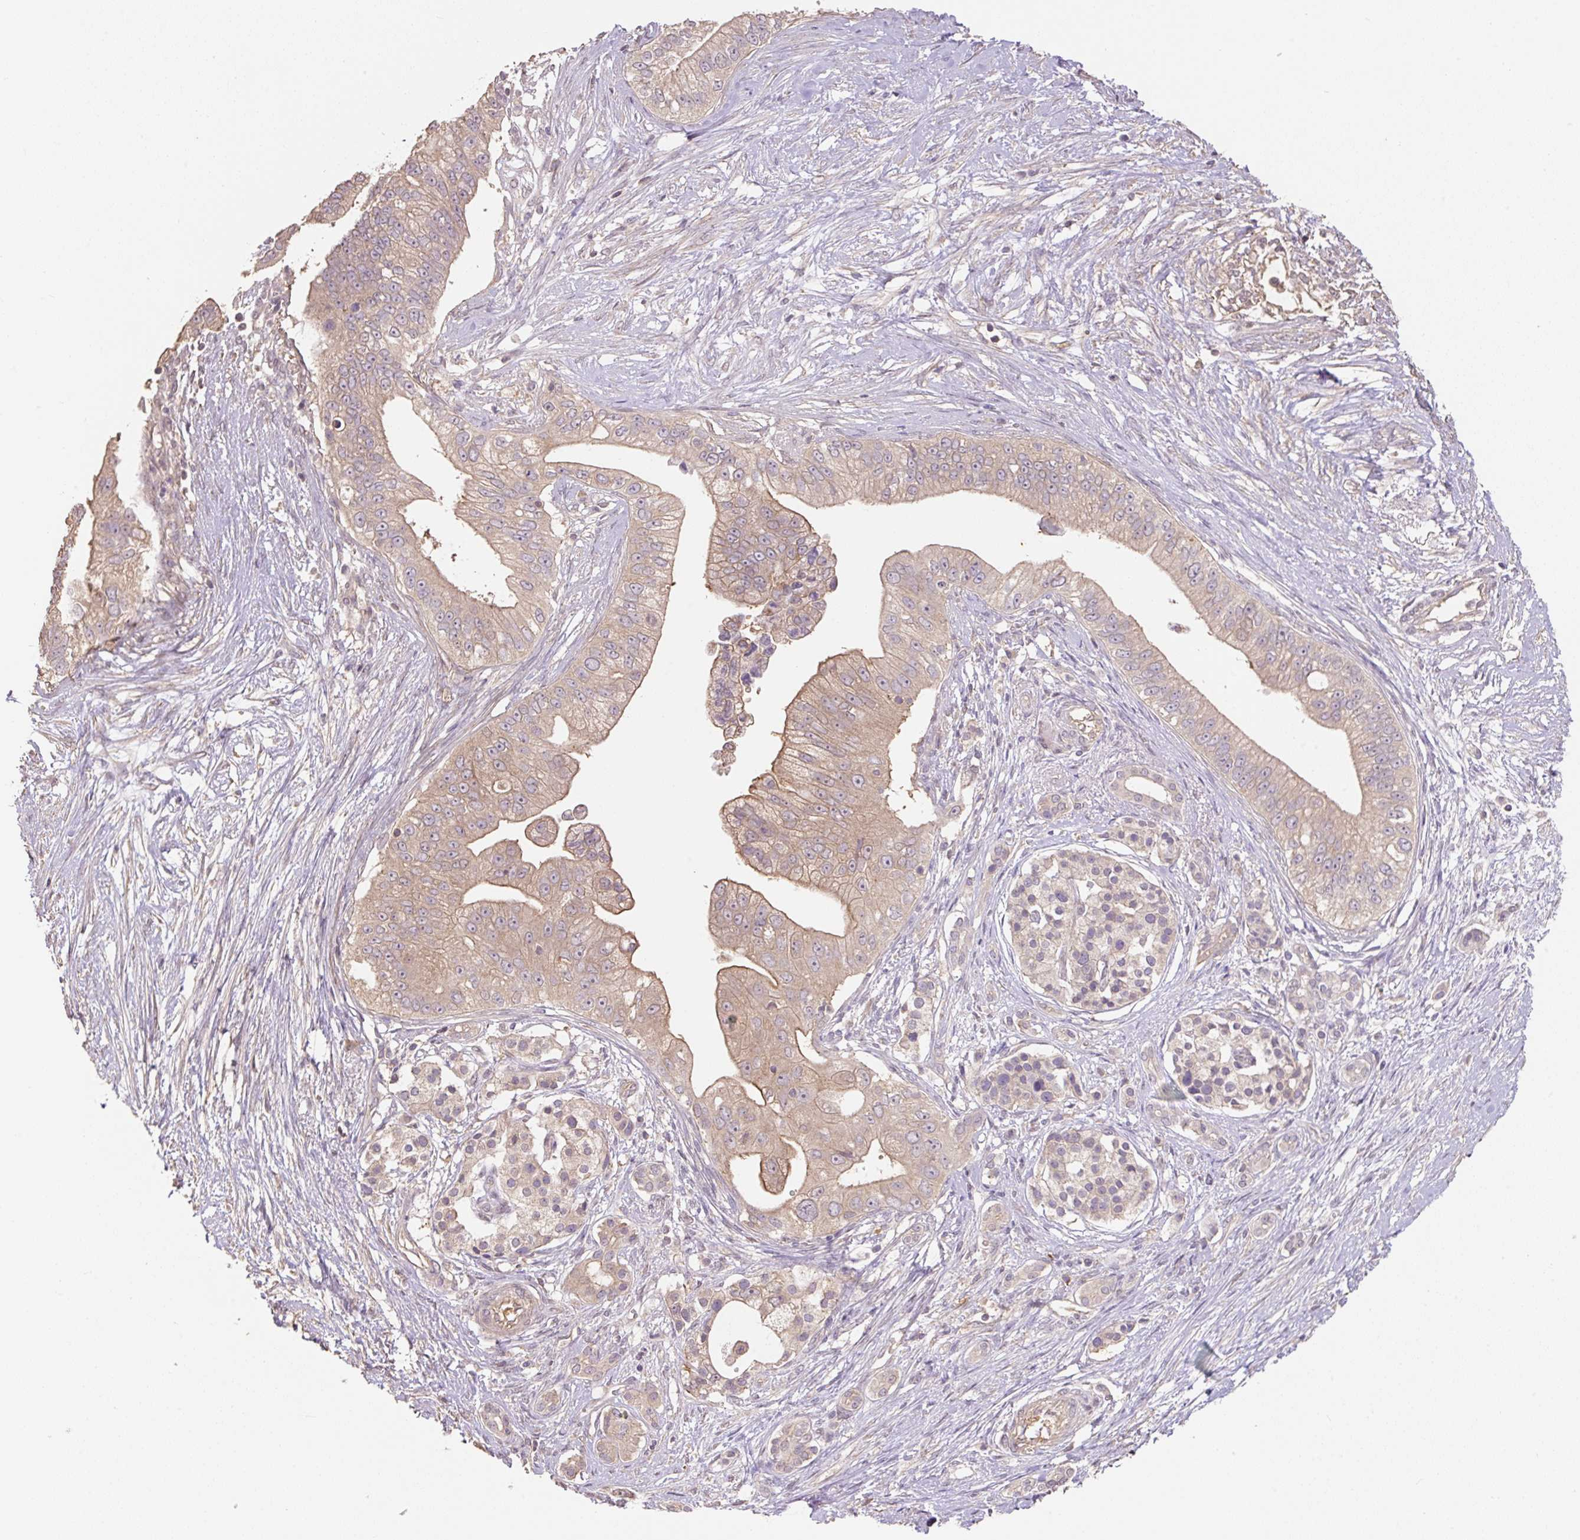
{"staining": {"intensity": "moderate", "quantity": "<25%", "location": "cytoplasmic/membranous"}, "tissue": "pancreatic cancer", "cell_type": "Tumor cells", "image_type": "cancer", "snomed": [{"axis": "morphology", "description": "Adenocarcinoma, NOS"}, {"axis": "topography", "description": "Pancreas"}], "caption": "Human pancreatic adenocarcinoma stained with a protein marker displays moderate staining in tumor cells.", "gene": "COX8A", "patient": {"sex": "male", "age": 70}}